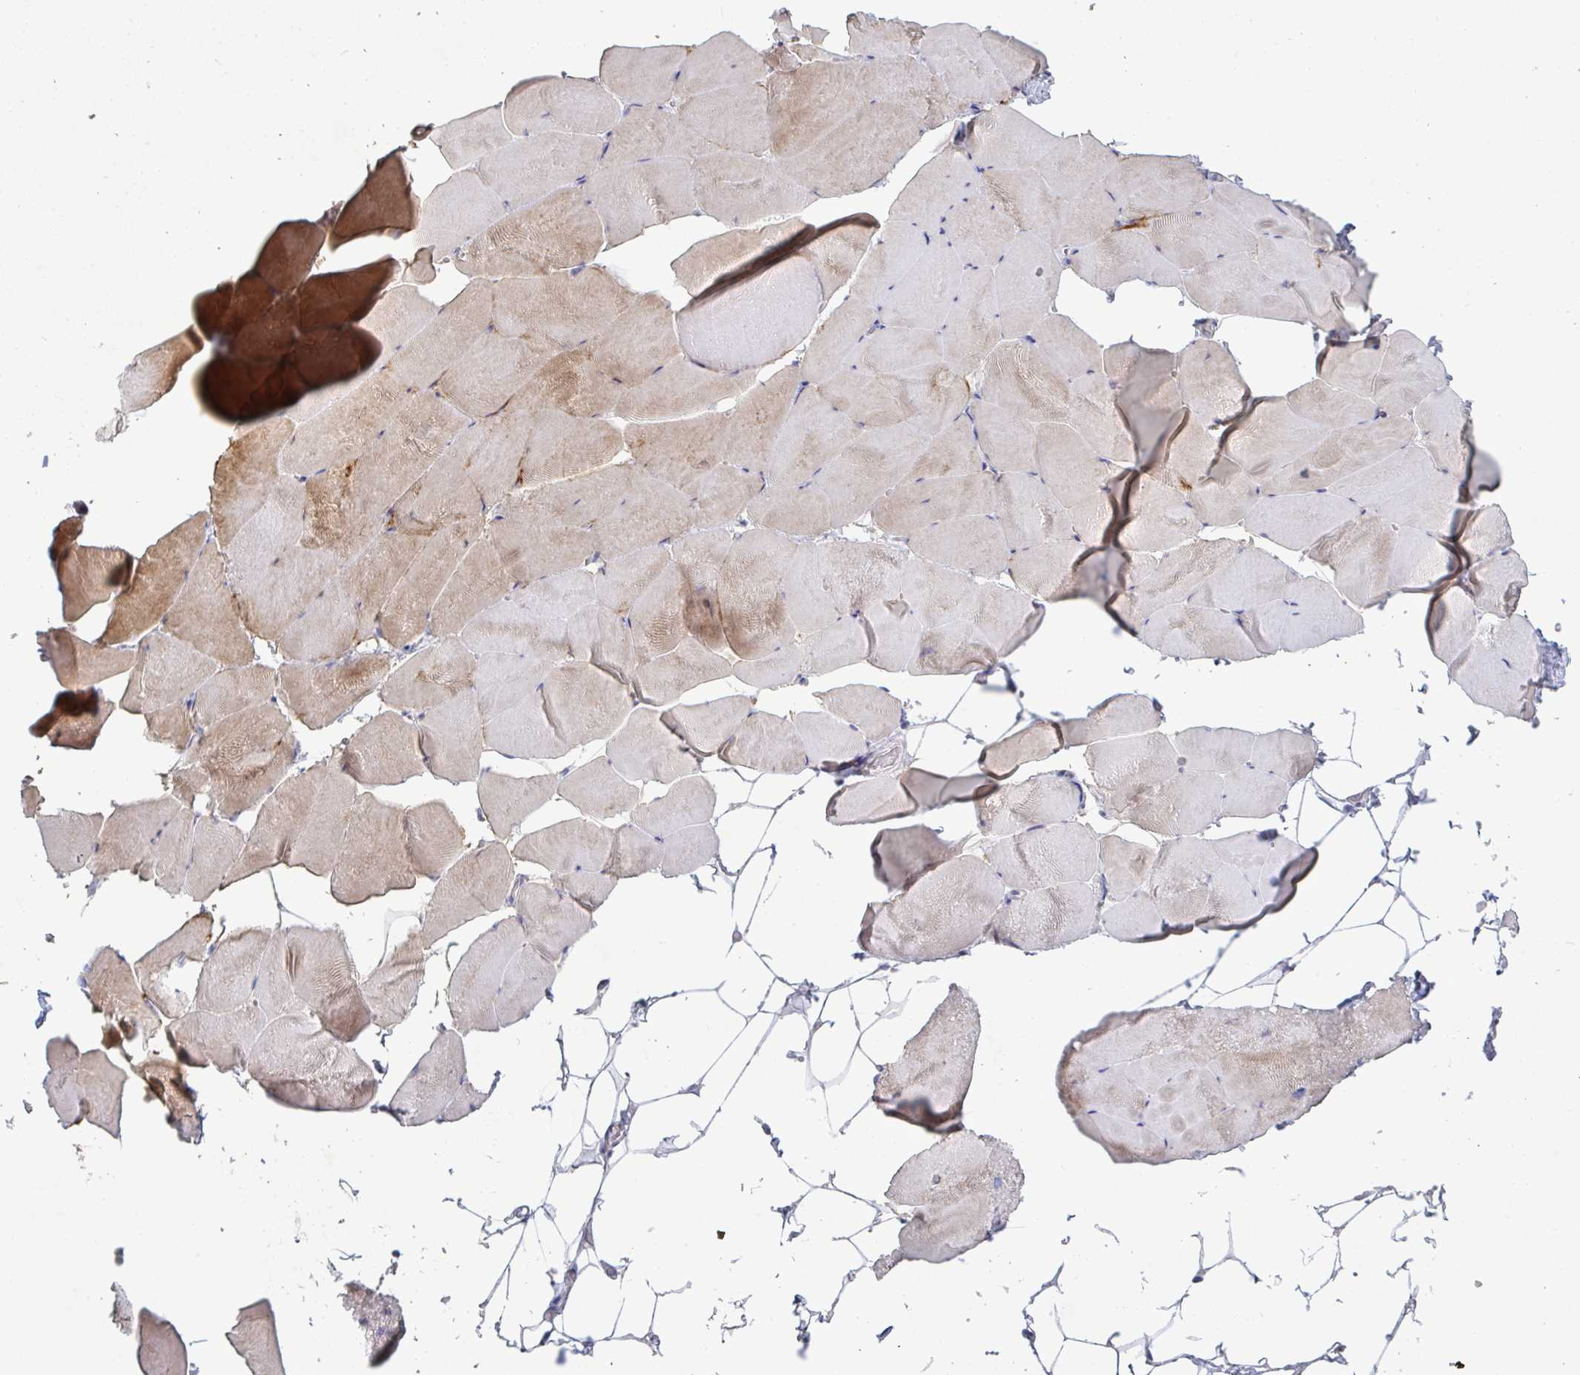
{"staining": {"intensity": "weak", "quantity": "<25%", "location": "cytoplasmic/membranous"}, "tissue": "skeletal muscle", "cell_type": "Myocytes", "image_type": "normal", "snomed": [{"axis": "morphology", "description": "Normal tissue, NOS"}, {"axis": "topography", "description": "Skeletal muscle"}], "caption": "Myocytes show no significant expression in benign skeletal muscle.", "gene": "GALNT13", "patient": {"sex": "female", "age": 64}}